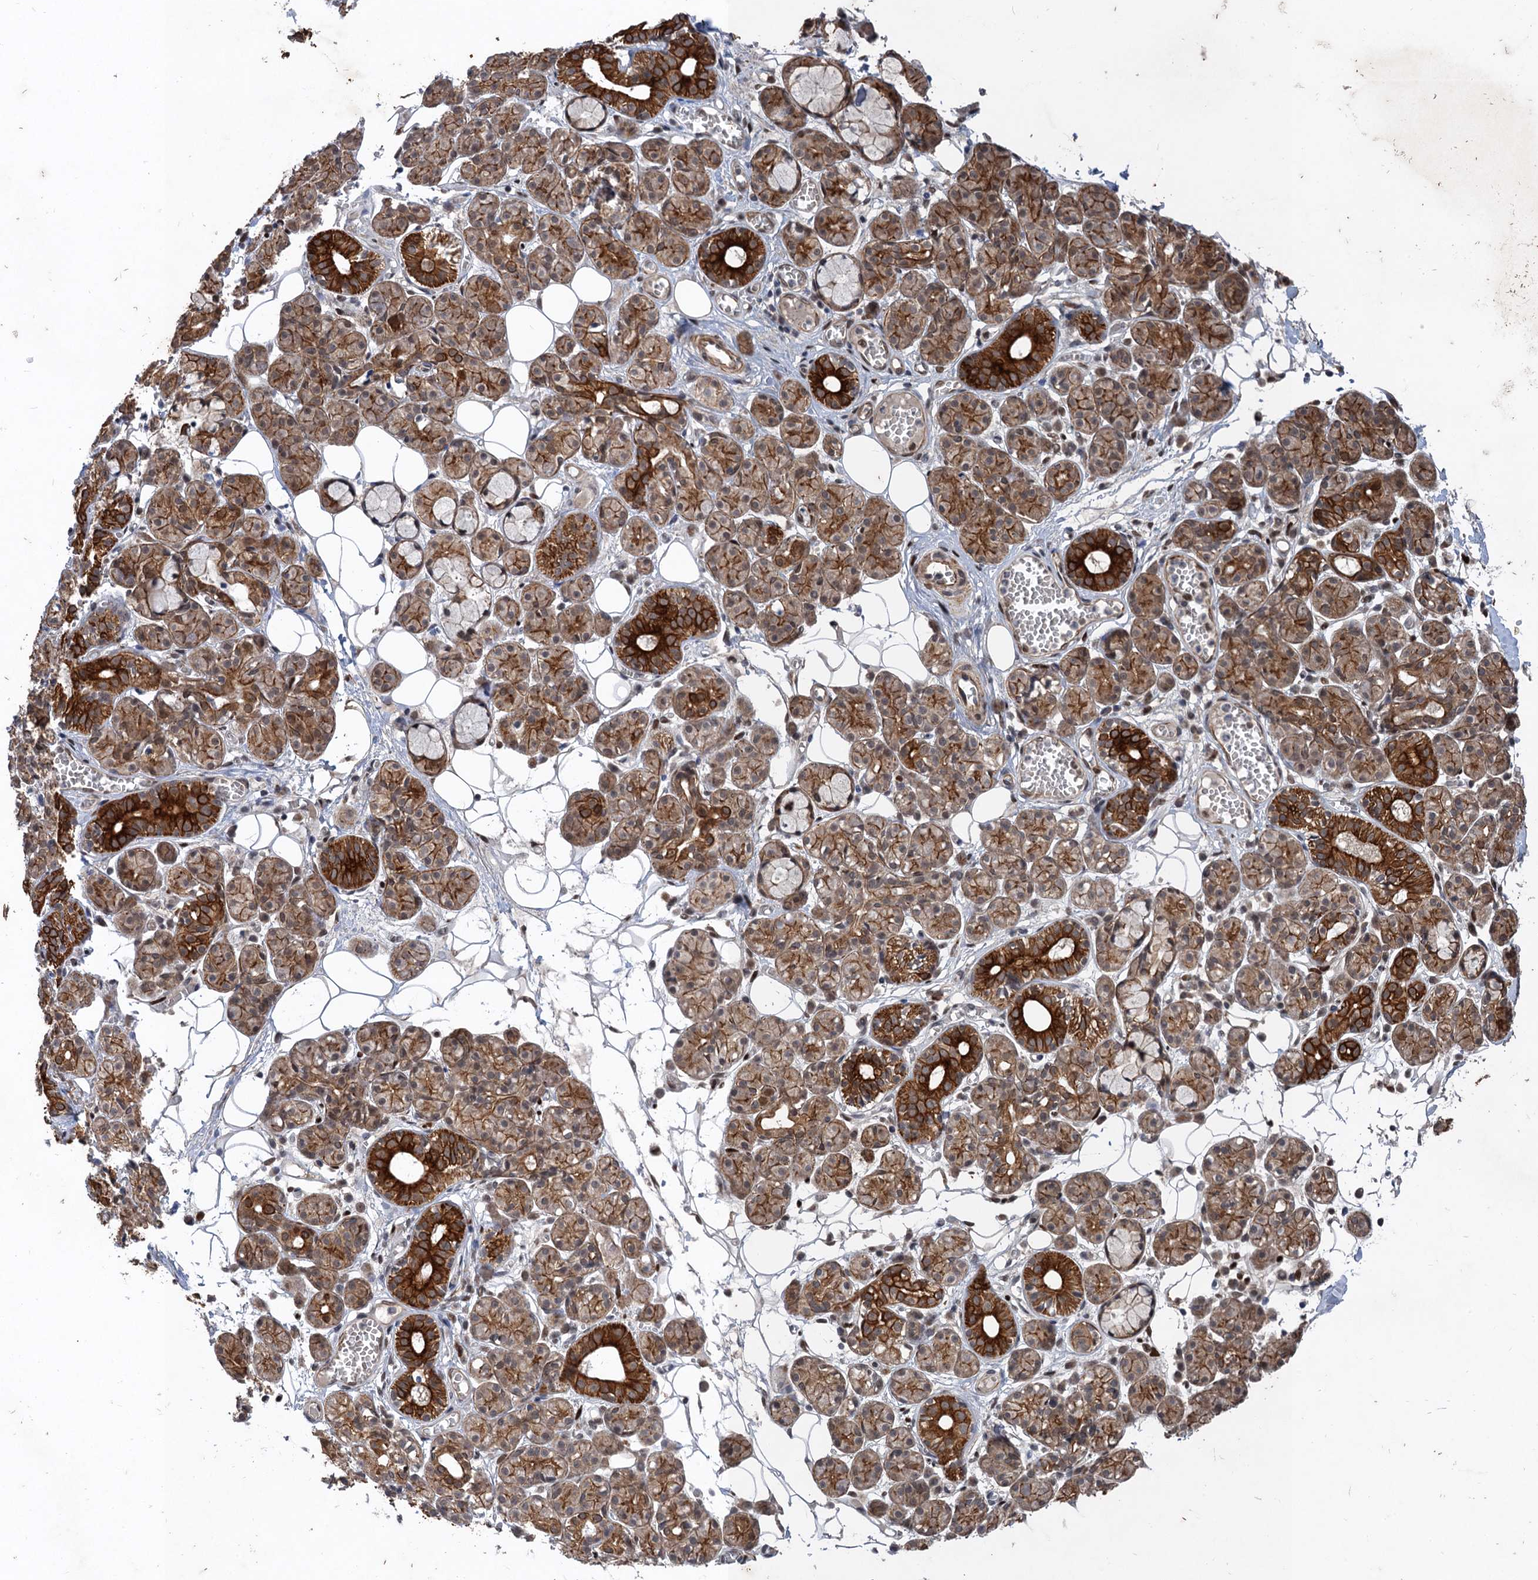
{"staining": {"intensity": "strong", "quantity": "25%-75%", "location": "cytoplasmic/membranous"}, "tissue": "salivary gland", "cell_type": "Glandular cells", "image_type": "normal", "snomed": [{"axis": "morphology", "description": "Normal tissue, NOS"}, {"axis": "topography", "description": "Salivary gland"}], "caption": "Brown immunohistochemical staining in normal salivary gland displays strong cytoplasmic/membranous positivity in approximately 25%-75% of glandular cells. (DAB (3,3'-diaminobenzidine) IHC, brown staining for protein, blue staining for nuclei).", "gene": "TTC31", "patient": {"sex": "male", "age": 63}}